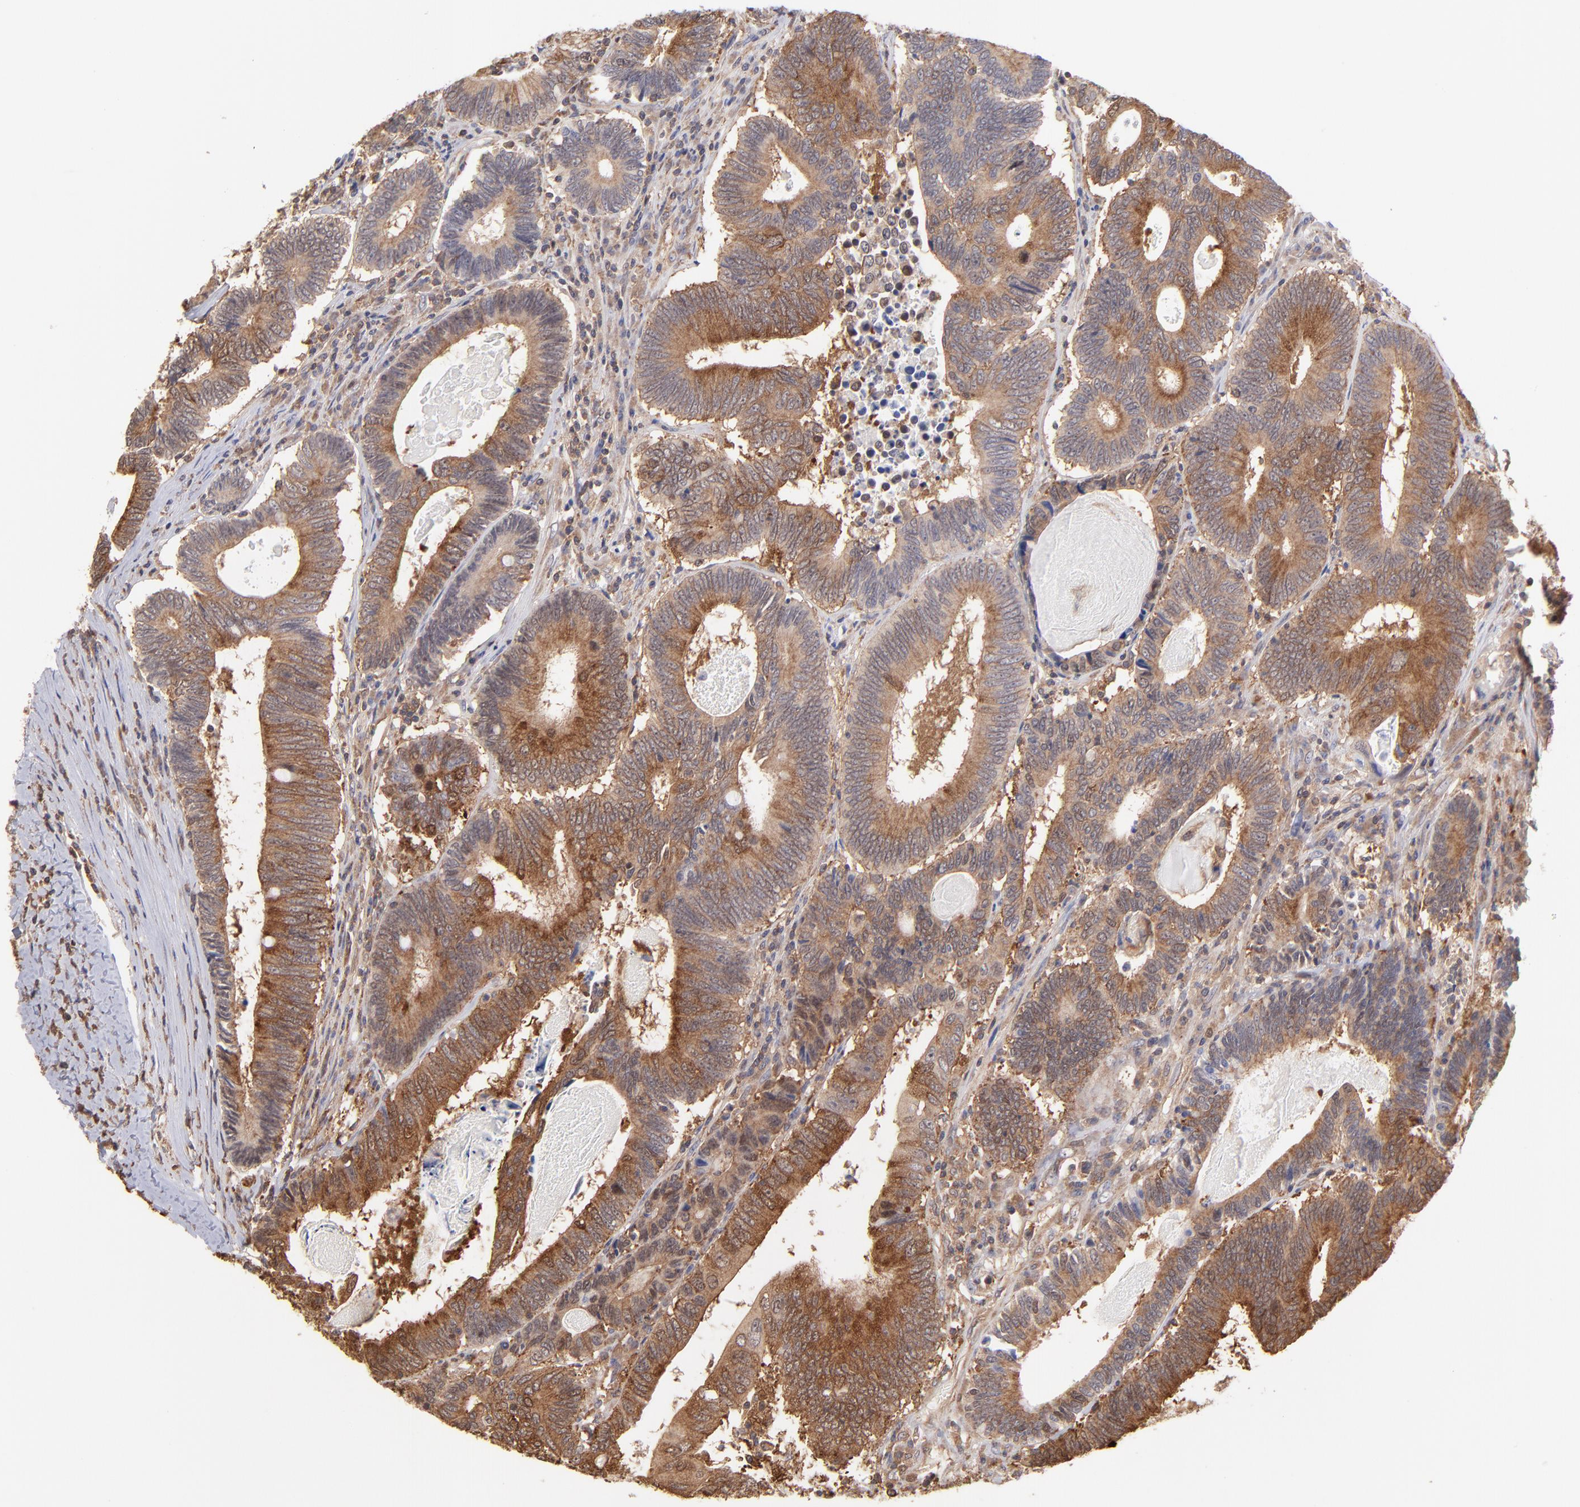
{"staining": {"intensity": "moderate", "quantity": ">75%", "location": "cytoplasmic/membranous"}, "tissue": "colorectal cancer", "cell_type": "Tumor cells", "image_type": "cancer", "snomed": [{"axis": "morphology", "description": "Adenocarcinoma, NOS"}, {"axis": "topography", "description": "Colon"}], "caption": "Protein staining exhibits moderate cytoplasmic/membranous staining in about >75% of tumor cells in colorectal cancer (adenocarcinoma).", "gene": "MAPRE1", "patient": {"sex": "female", "age": 78}}